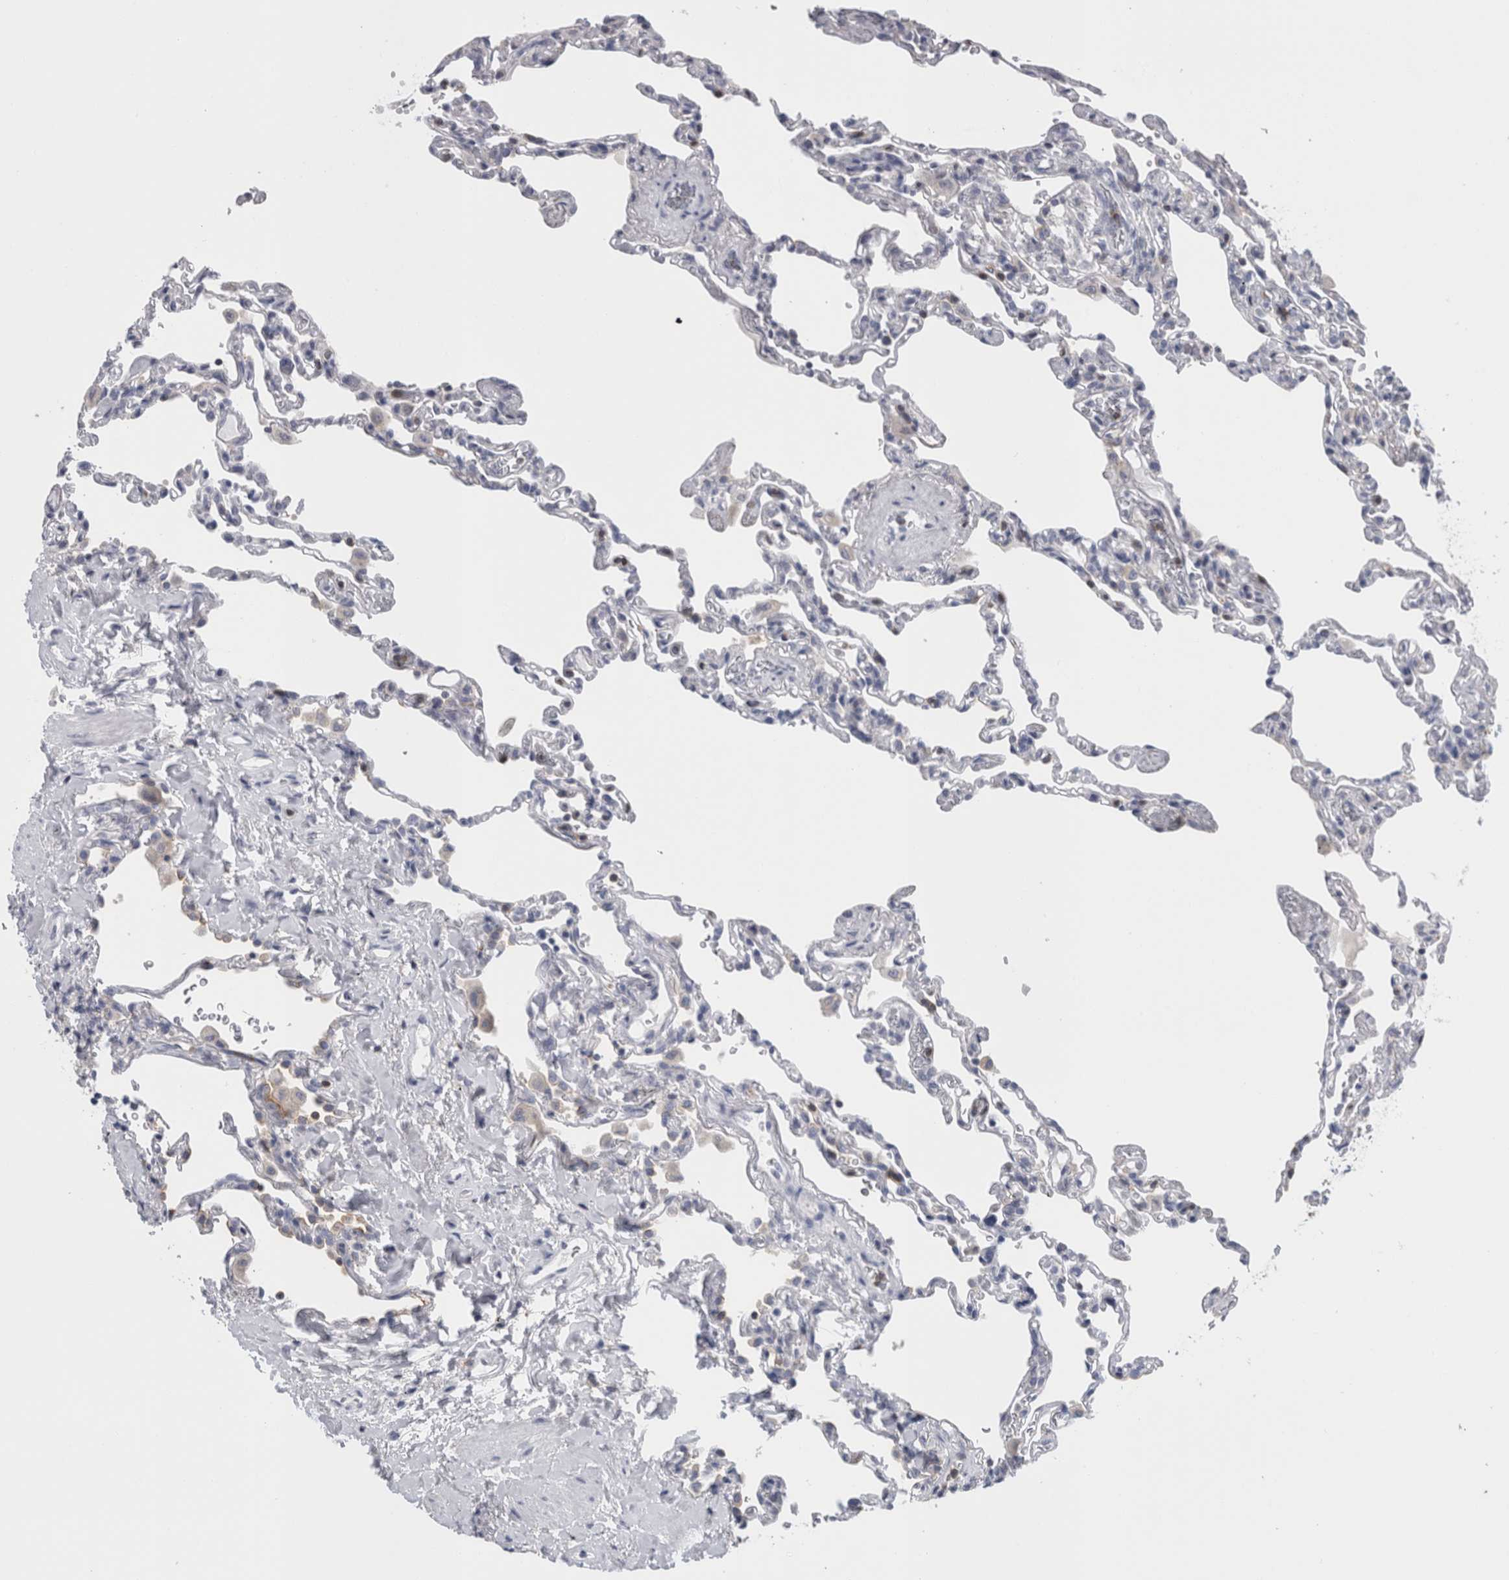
{"staining": {"intensity": "negative", "quantity": "none", "location": "none"}, "tissue": "lung", "cell_type": "Alveolar cells", "image_type": "normal", "snomed": [{"axis": "morphology", "description": "Normal tissue, NOS"}, {"axis": "topography", "description": "Lung"}], "caption": "Immunohistochemistry photomicrograph of benign lung stained for a protein (brown), which demonstrates no expression in alveolar cells. The staining is performed using DAB (3,3'-diaminobenzidine) brown chromogen with nuclei counter-stained in using hematoxylin.", "gene": "ANKFY1", "patient": {"sex": "male", "age": 59}}